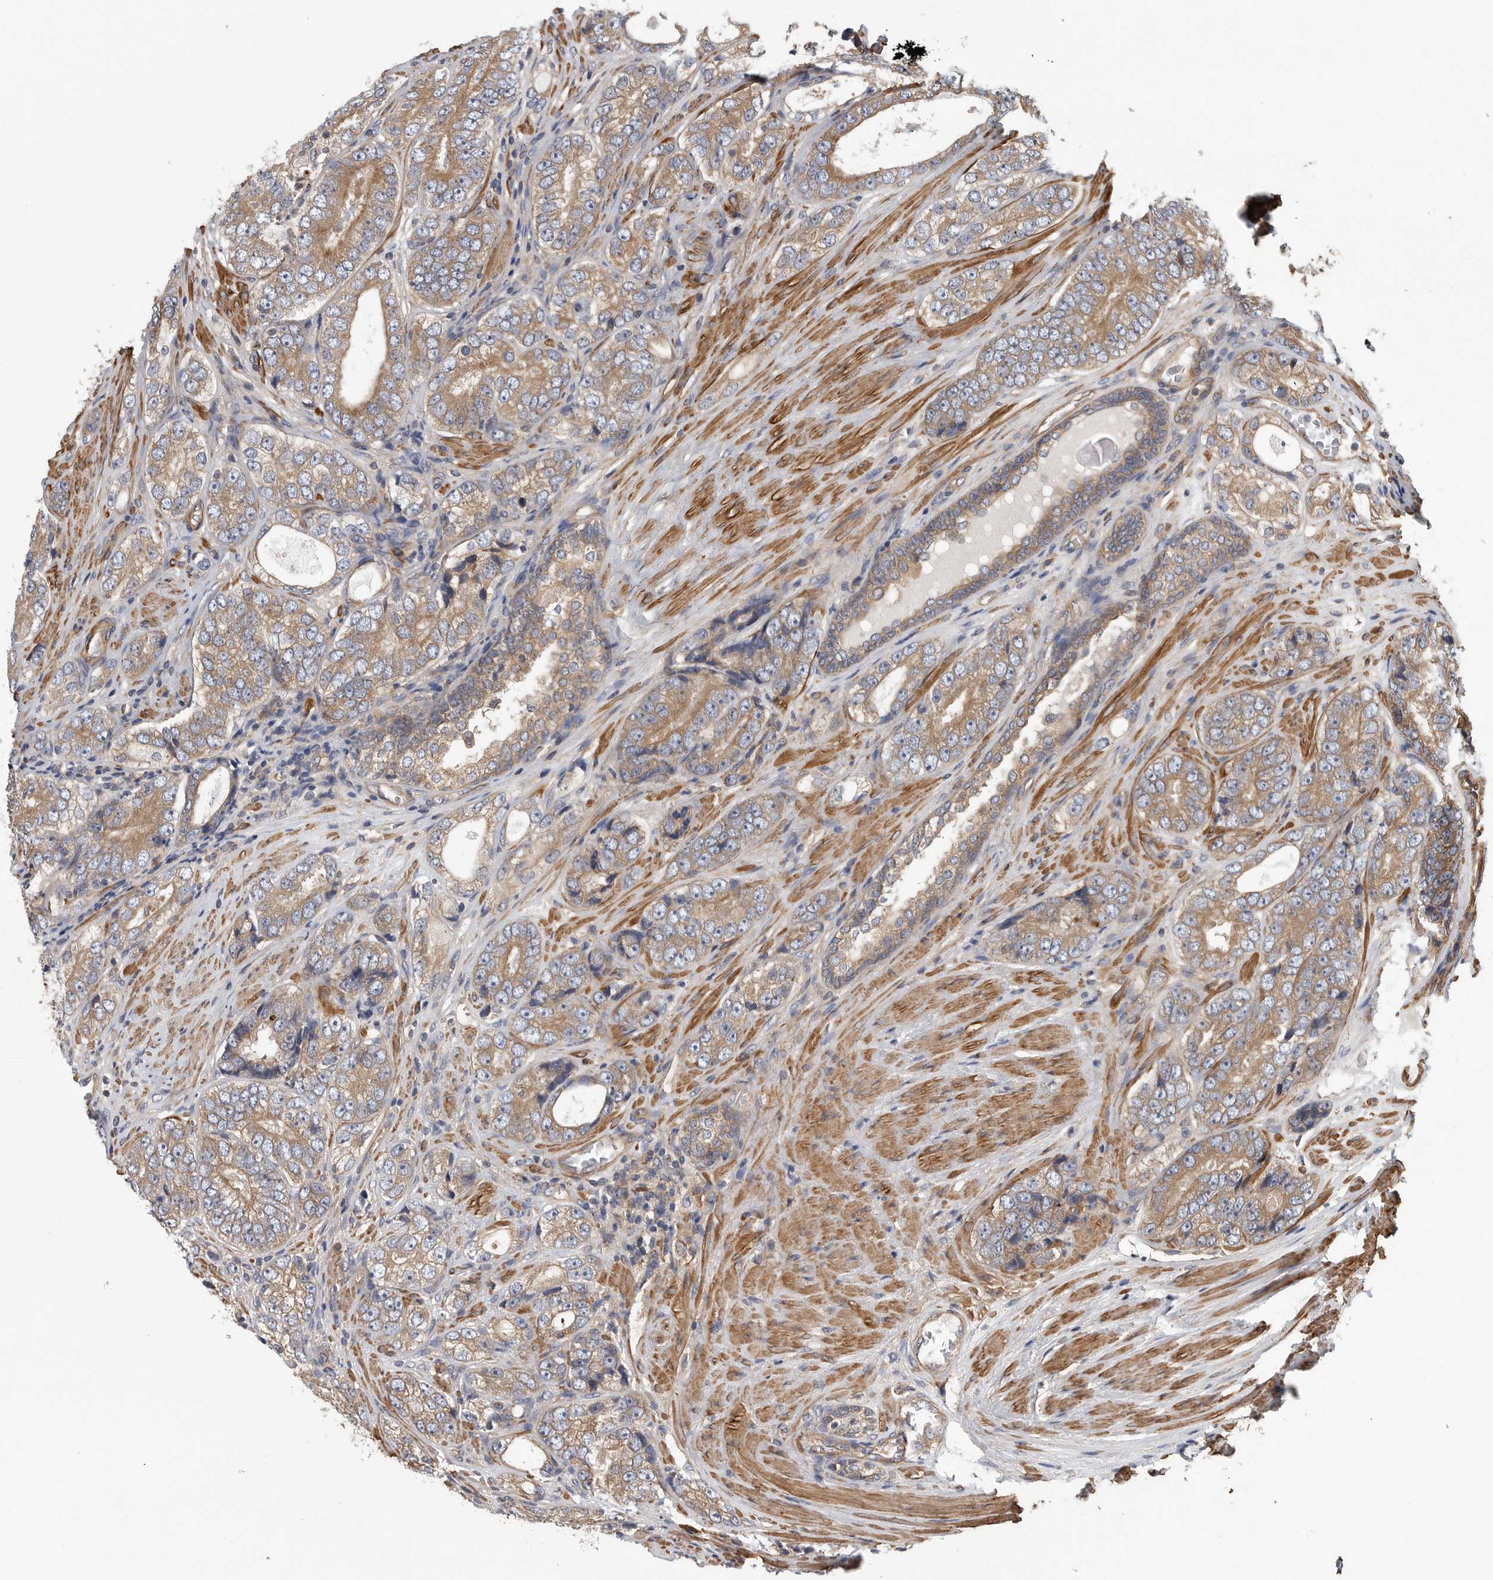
{"staining": {"intensity": "moderate", "quantity": ">75%", "location": "cytoplasmic/membranous"}, "tissue": "prostate cancer", "cell_type": "Tumor cells", "image_type": "cancer", "snomed": [{"axis": "morphology", "description": "Adenocarcinoma, High grade"}, {"axis": "topography", "description": "Prostate"}], "caption": "Protein staining of prostate cancer (high-grade adenocarcinoma) tissue shows moderate cytoplasmic/membranous expression in approximately >75% of tumor cells.", "gene": "OXR1", "patient": {"sex": "male", "age": 56}}